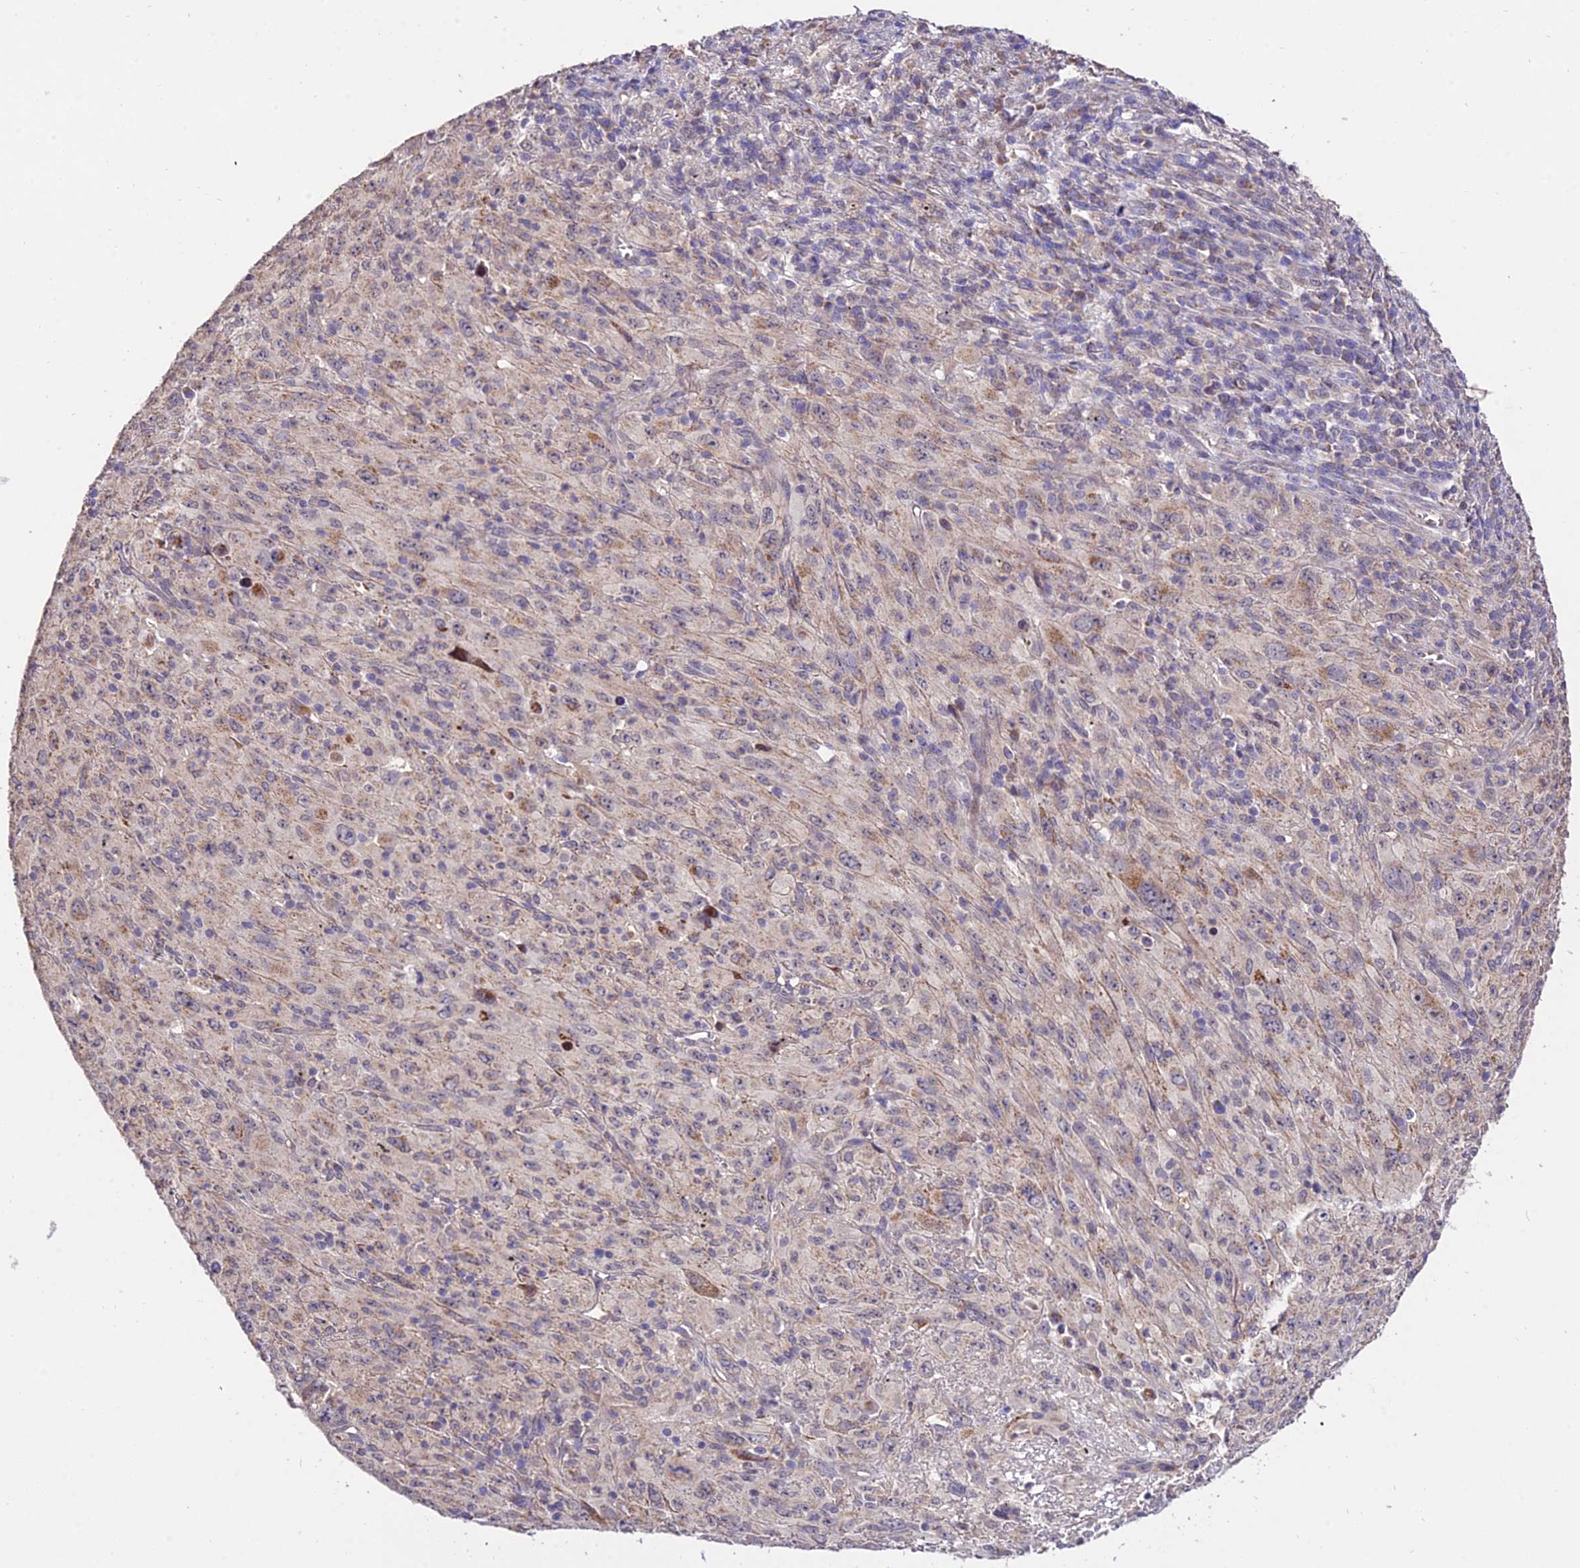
{"staining": {"intensity": "moderate", "quantity": "25%-75%", "location": "cytoplasmic/membranous"}, "tissue": "melanoma", "cell_type": "Tumor cells", "image_type": "cancer", "snomed": [{"axis": "morphology", "description": "Malignant melanoma, Metastatic site"}, {"axis": "topography", "description": "Skin"}], "caption": "Human malignant melanoma (metastatic site) stained with a protein marker reveals moderate staining in tumor cells.", "gene": "WDR5B", "patient": {"sex": "female", "age": 56}}